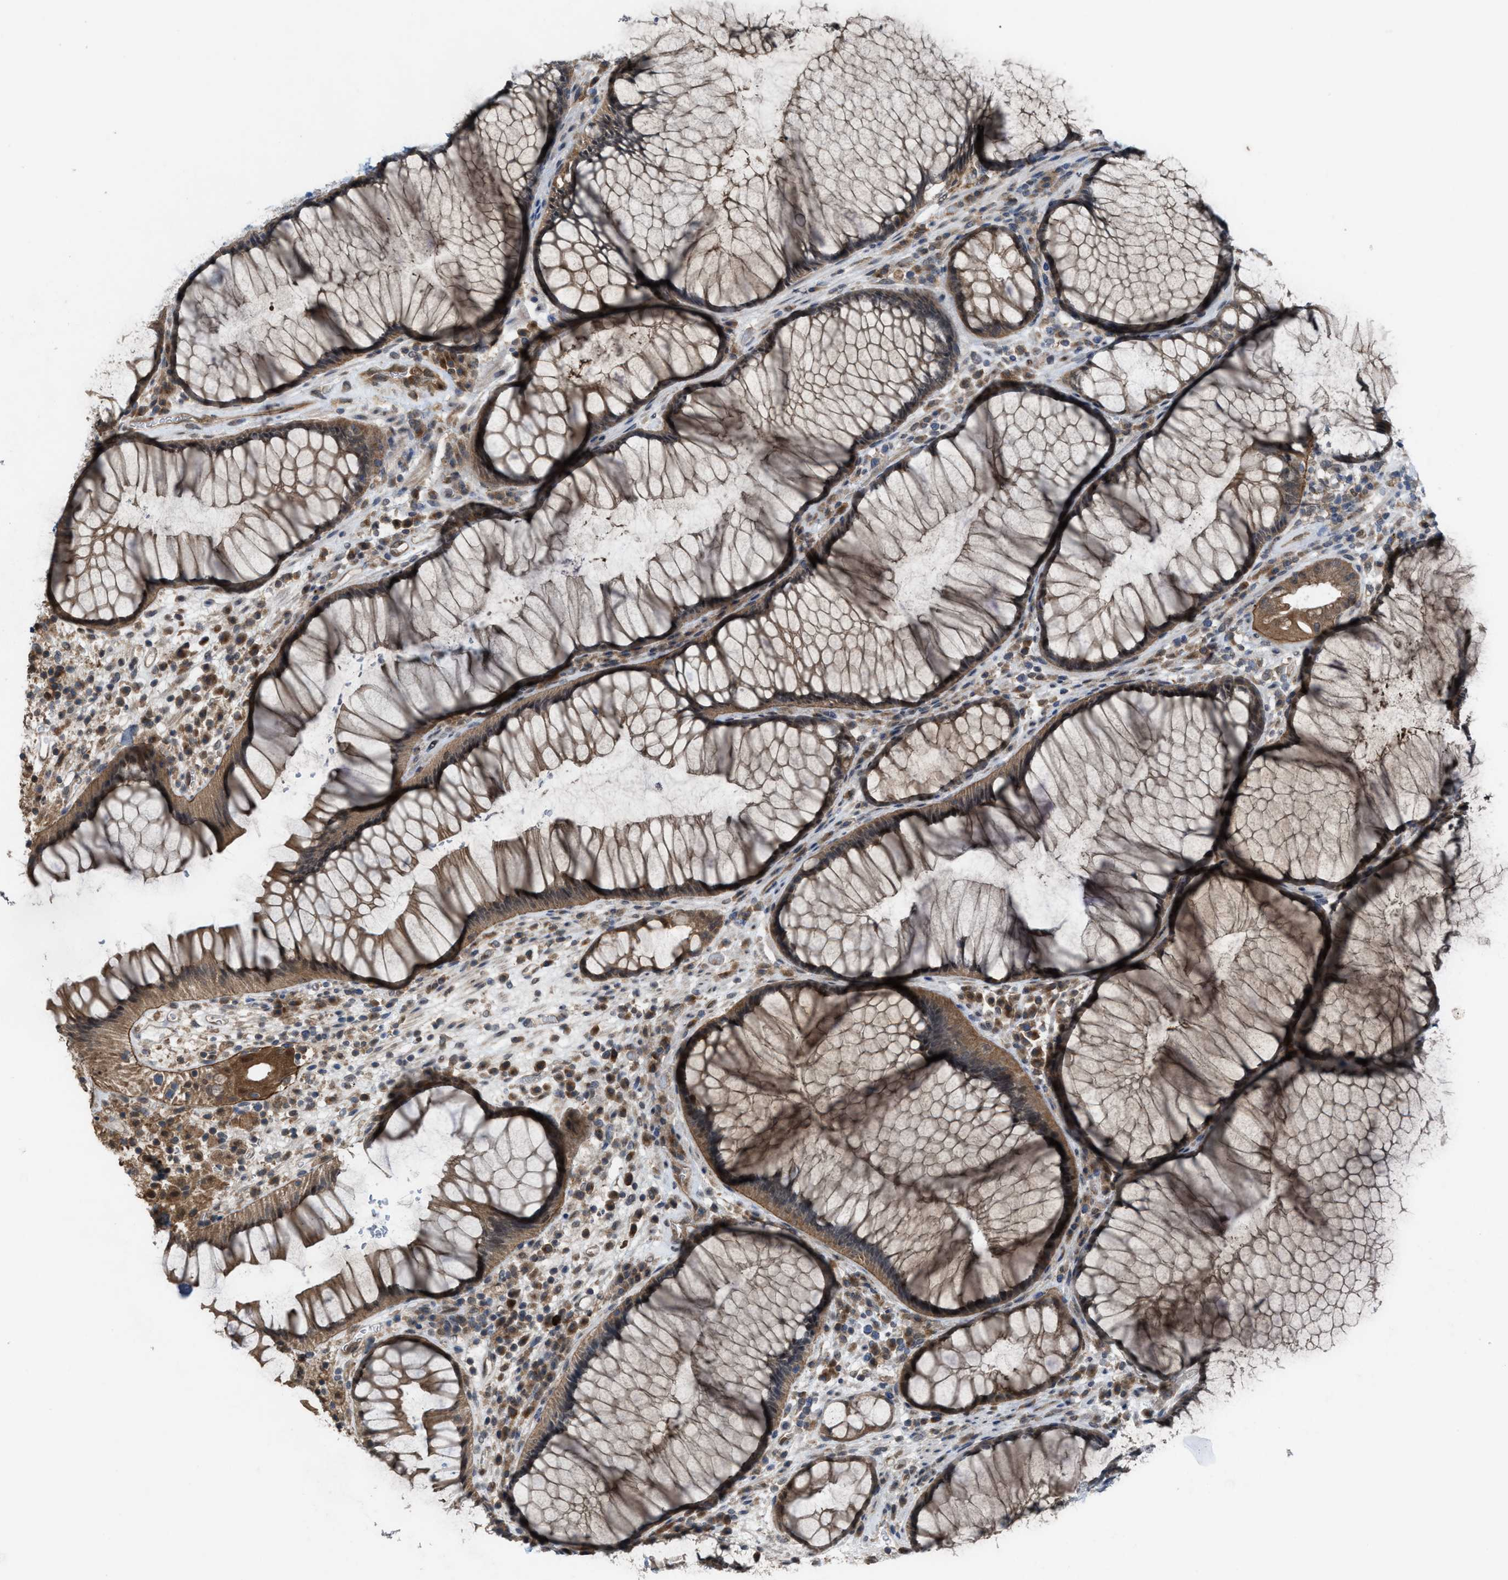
{"staining": {"intensity": "moderate", "quantity": ">75%", "location": "cytoplasmic/membranous"}, "tissue": "rectum", "cell_type": "Glandular cells", "image_type": "normal", "snomed": [{"axis": "morphology", "description": "Normal tissue, NOS"}, {"axis": "topography", "description": "Rectum"}], "caption": "Immunohistochemical staining of unremarkable human rectum displays >75% levels of moderate cytoplasmic/membranous protein staining in about >75% of glandular cells. (Brightfield microscopy of DAB IHC at high magnification).", "gene": "PLAA", "patient": {"sex": "male", "age": 51}}